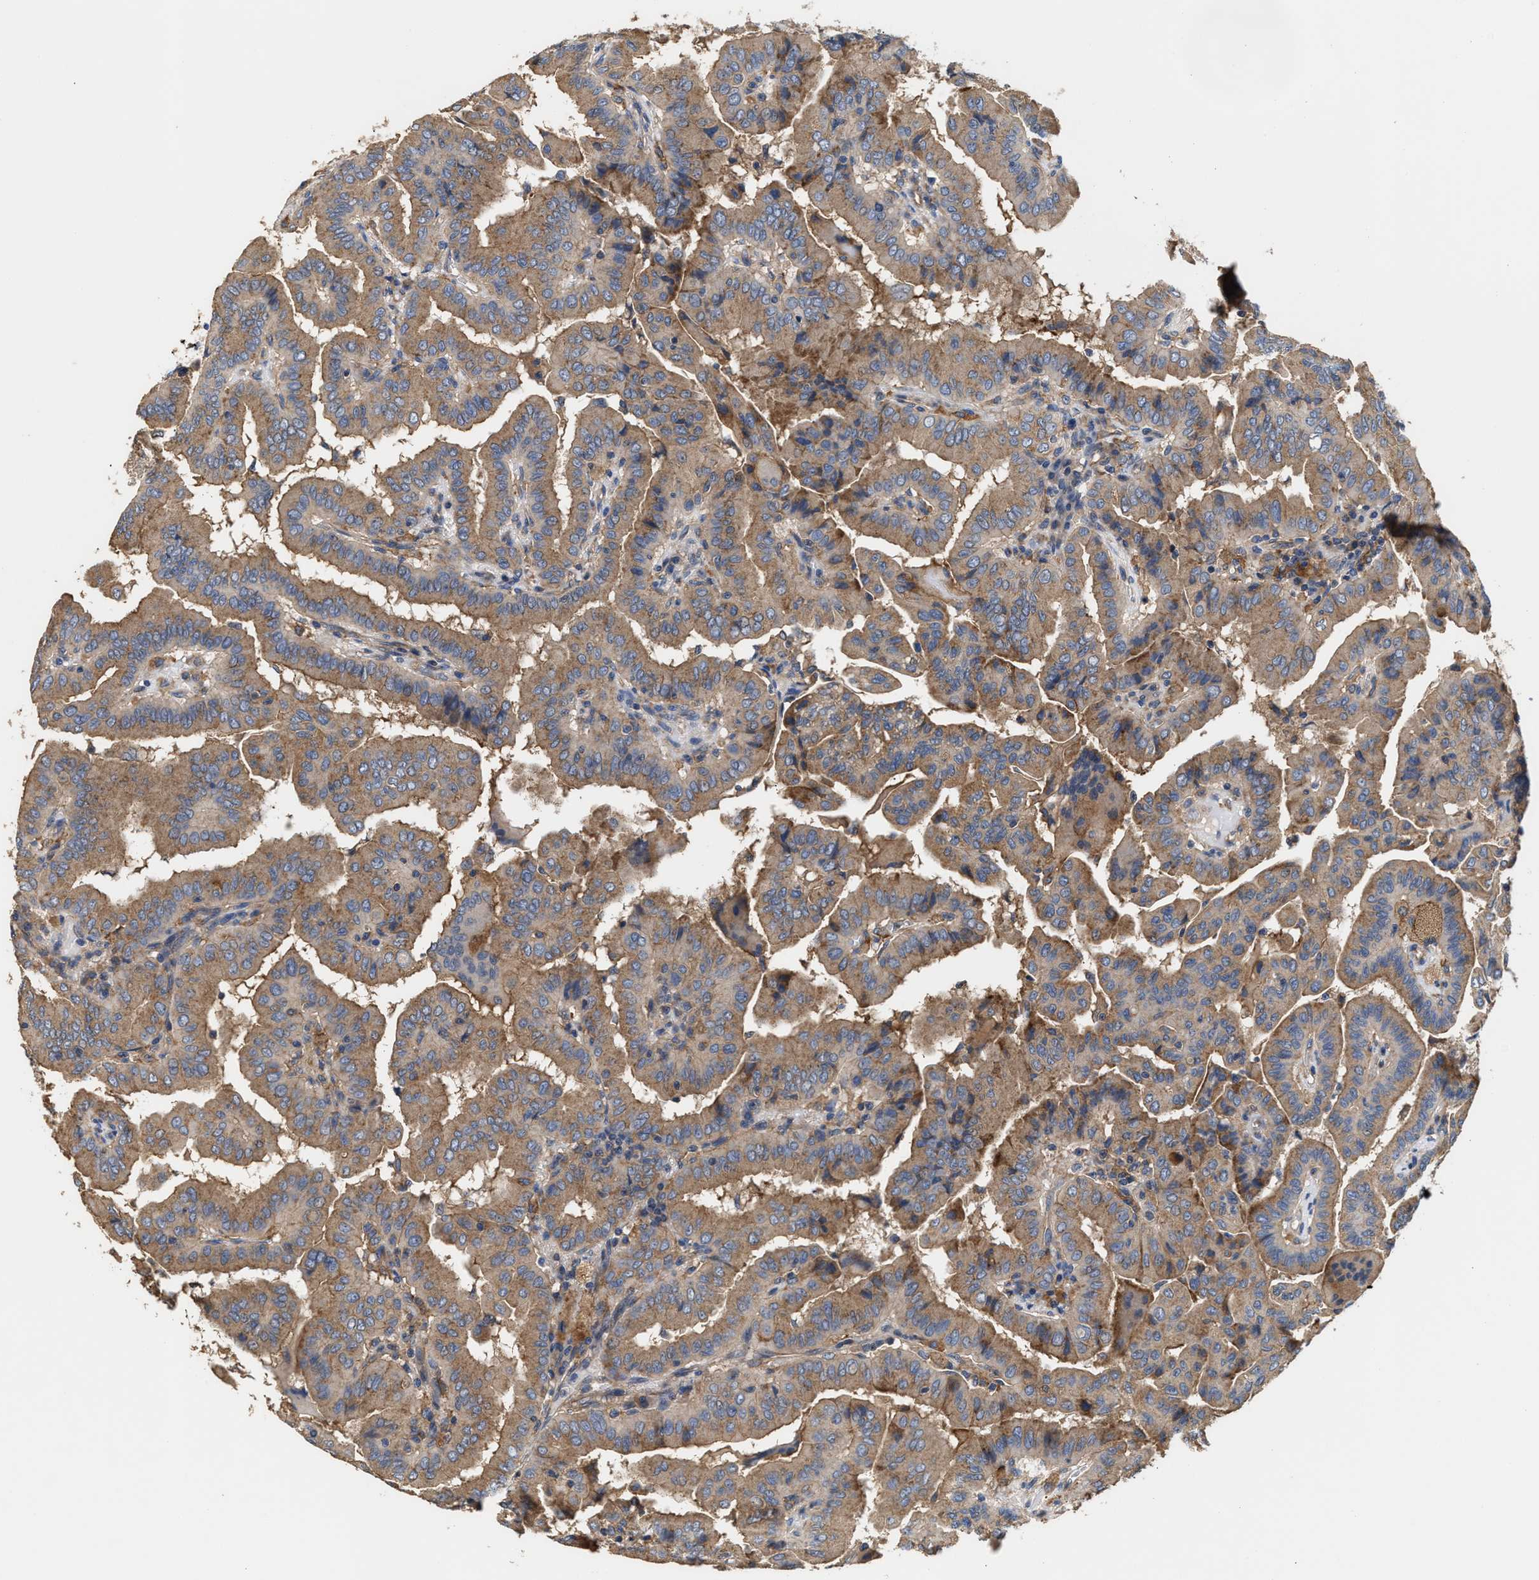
{"staining": {"intensity": "moderate", "quantity": ">75%", "location": "cytoplasmic/membranous"}, "tissue": "thyroid cancer", "cell_type": "Tumor cells", "image_type": "cancer", "snomed": [{"axis": "morphology", "description": "Papillary adenocarcinoma, NOS"}, {"axis": "topography", "description": "Thyroid gland"}], "caption": "A histopathology image of human thyroid papillary adenocarcinoma stained for a protein displays moderate cytoplasmic/membranous brown staining in tumor cells. Nuclei are stained in blue.", "gene": "KLB", "patient": {"sex": "male", "age": 33}}